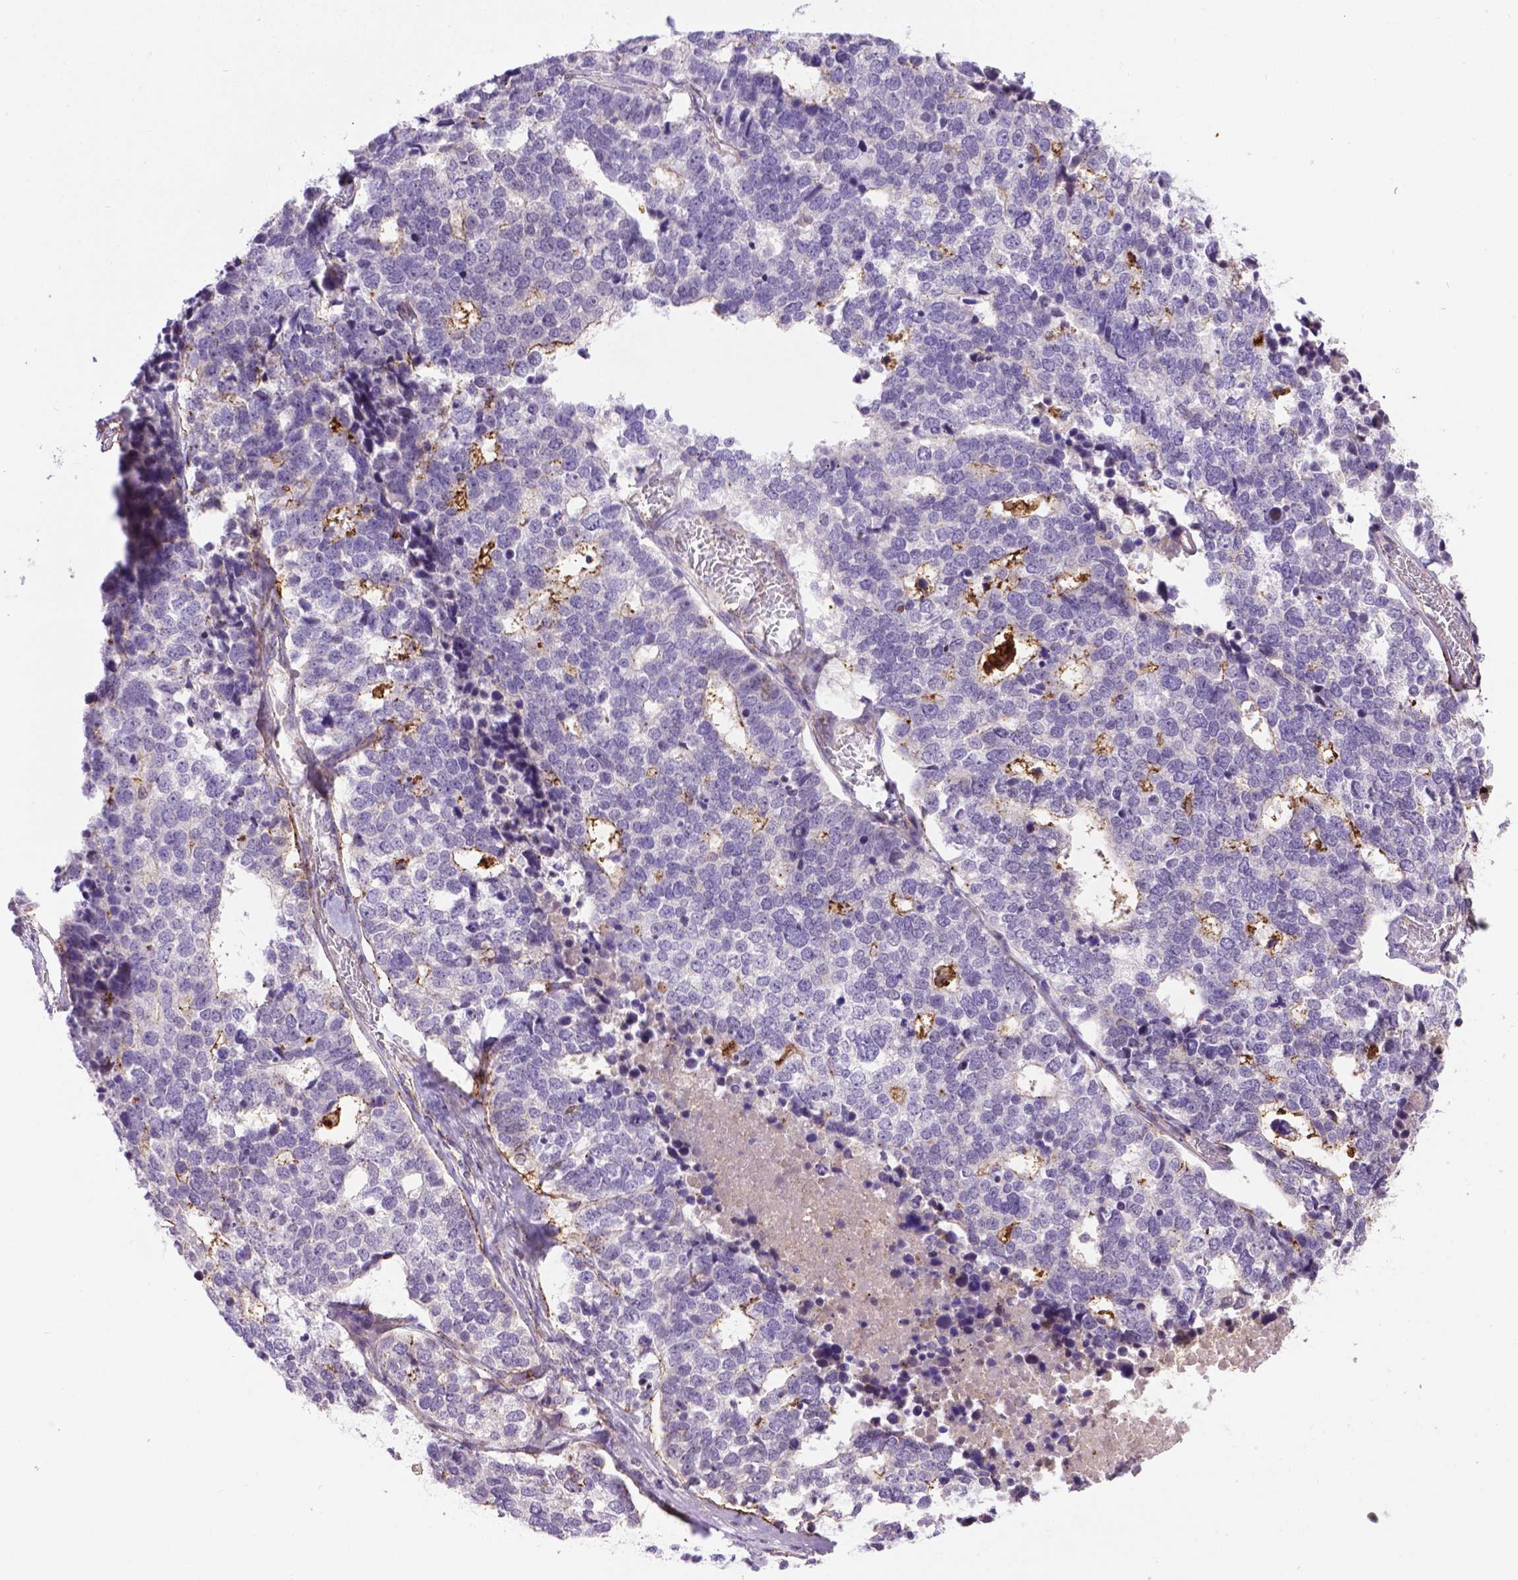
{"staining": {"intensity": "negative", "quantity": "none", "location": "none"}, "tissue": "stomach cancer", "cell_type": "Tumor cells", "image_type": "cancer", "snomed": [{"axis": "morphology", "description": "Adenocarcinoma, NOS"}, {"axis": "topography", "description": "Stomach"}], "caption": "Immunohistochemistry (IHC) of human stomach cancer (adenocarcinoma) shows no staining in tumor cells.", "gene": "CCER2", "patient": {"sex": "male", "age": 69}}